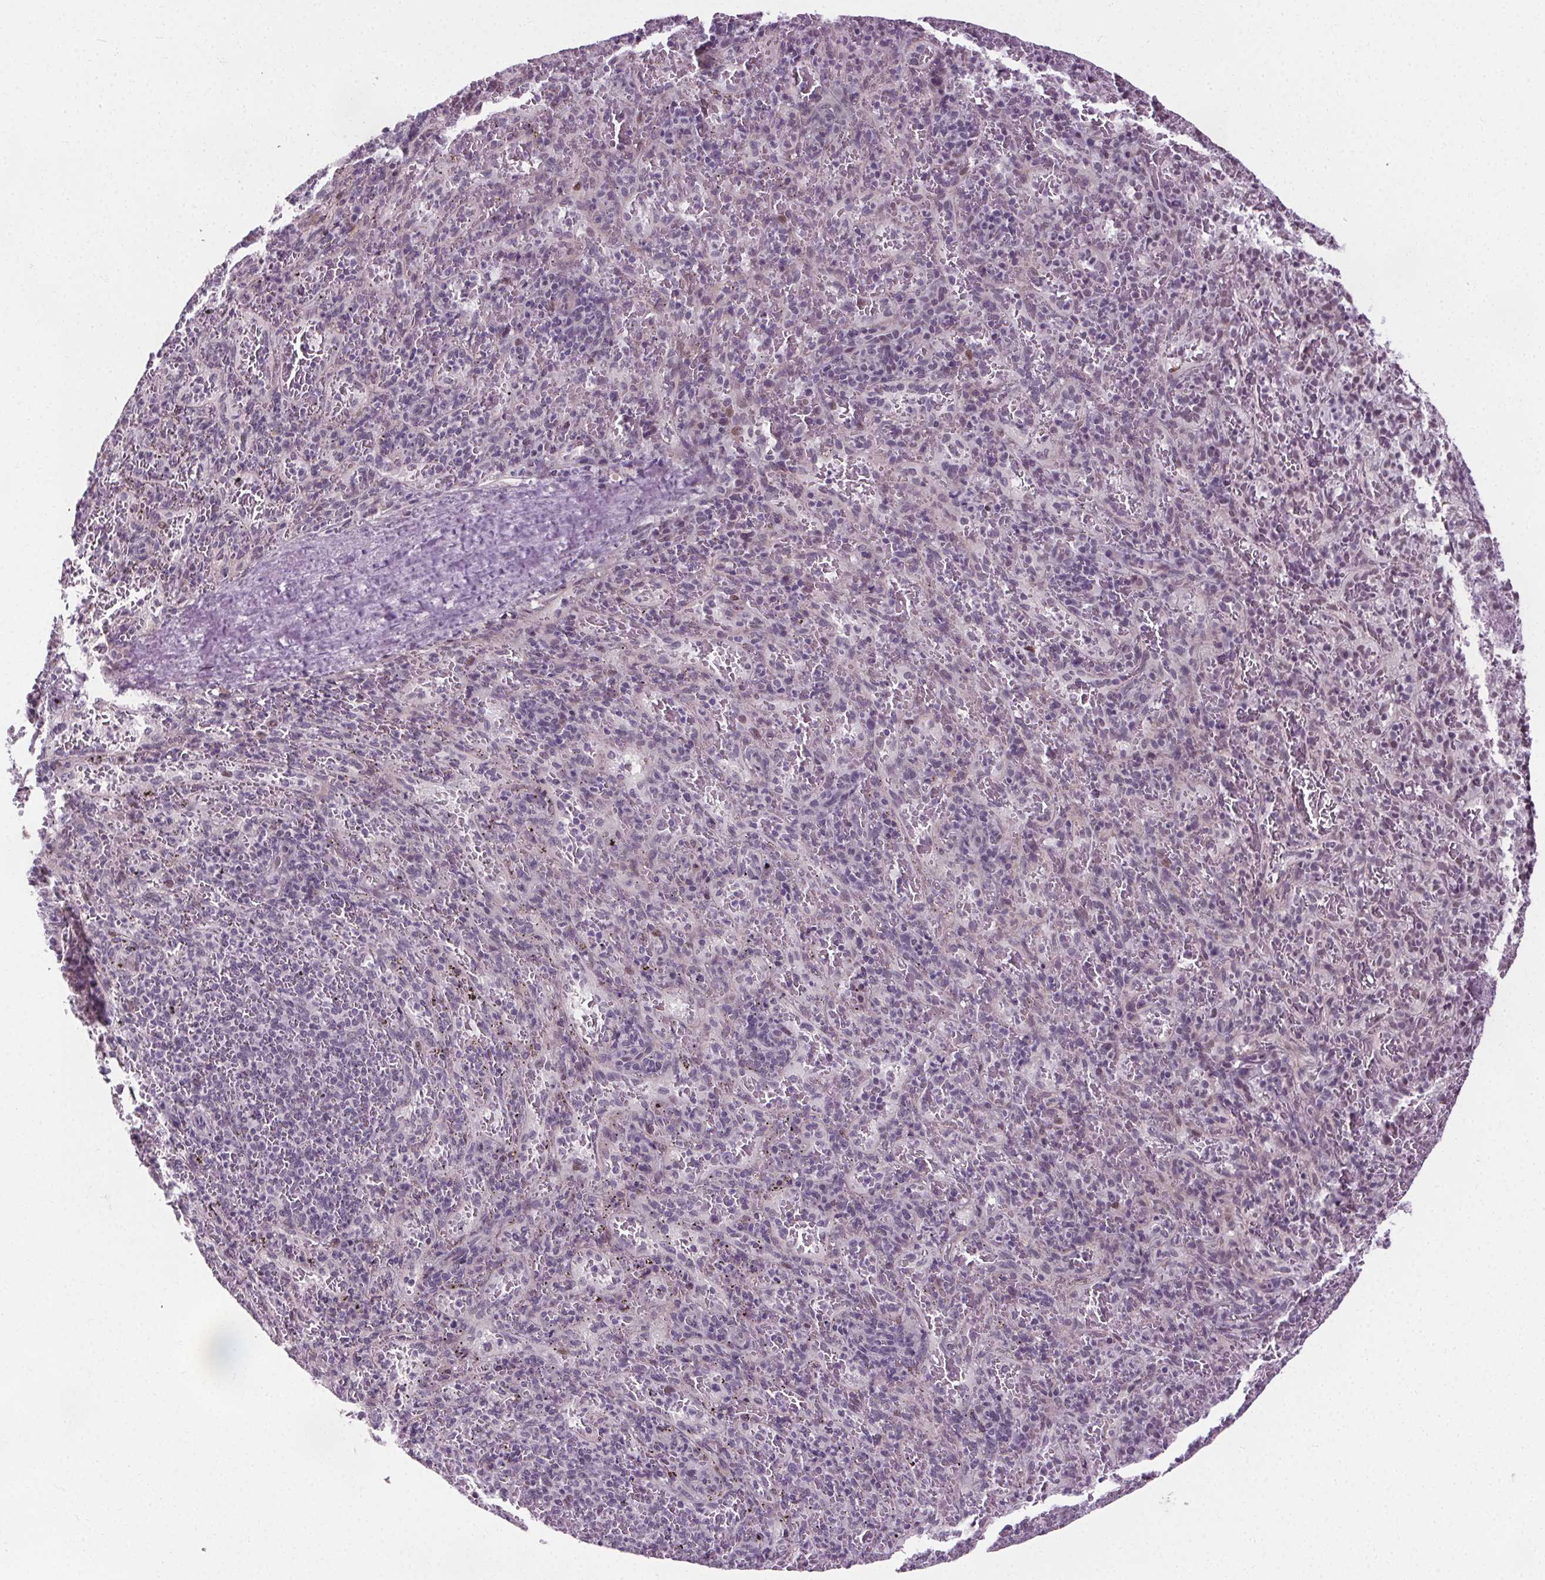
{"staining": {"intensity": "negative", "quantity": "none", "location": "none"}, "tissue": "spleen", "cell_type": "Cells in red pulp", "image_type": "normal", "snomed": [{"axis": "morphology", "description": "Normal tissue, NOS"}, {"axis": "topography", "description": "Spleen"}], "caption": "IHC photomicrograph of benign spleen: human spleen stained with DAB shows no significant protein expression in cells in red pulp. (DAB (3,3'-diaminobenzidine) immunohistochemistry with hematoxylin counter stain).", "gene": "CEBPA", "patient": {"sex": "male", "age": 57}}